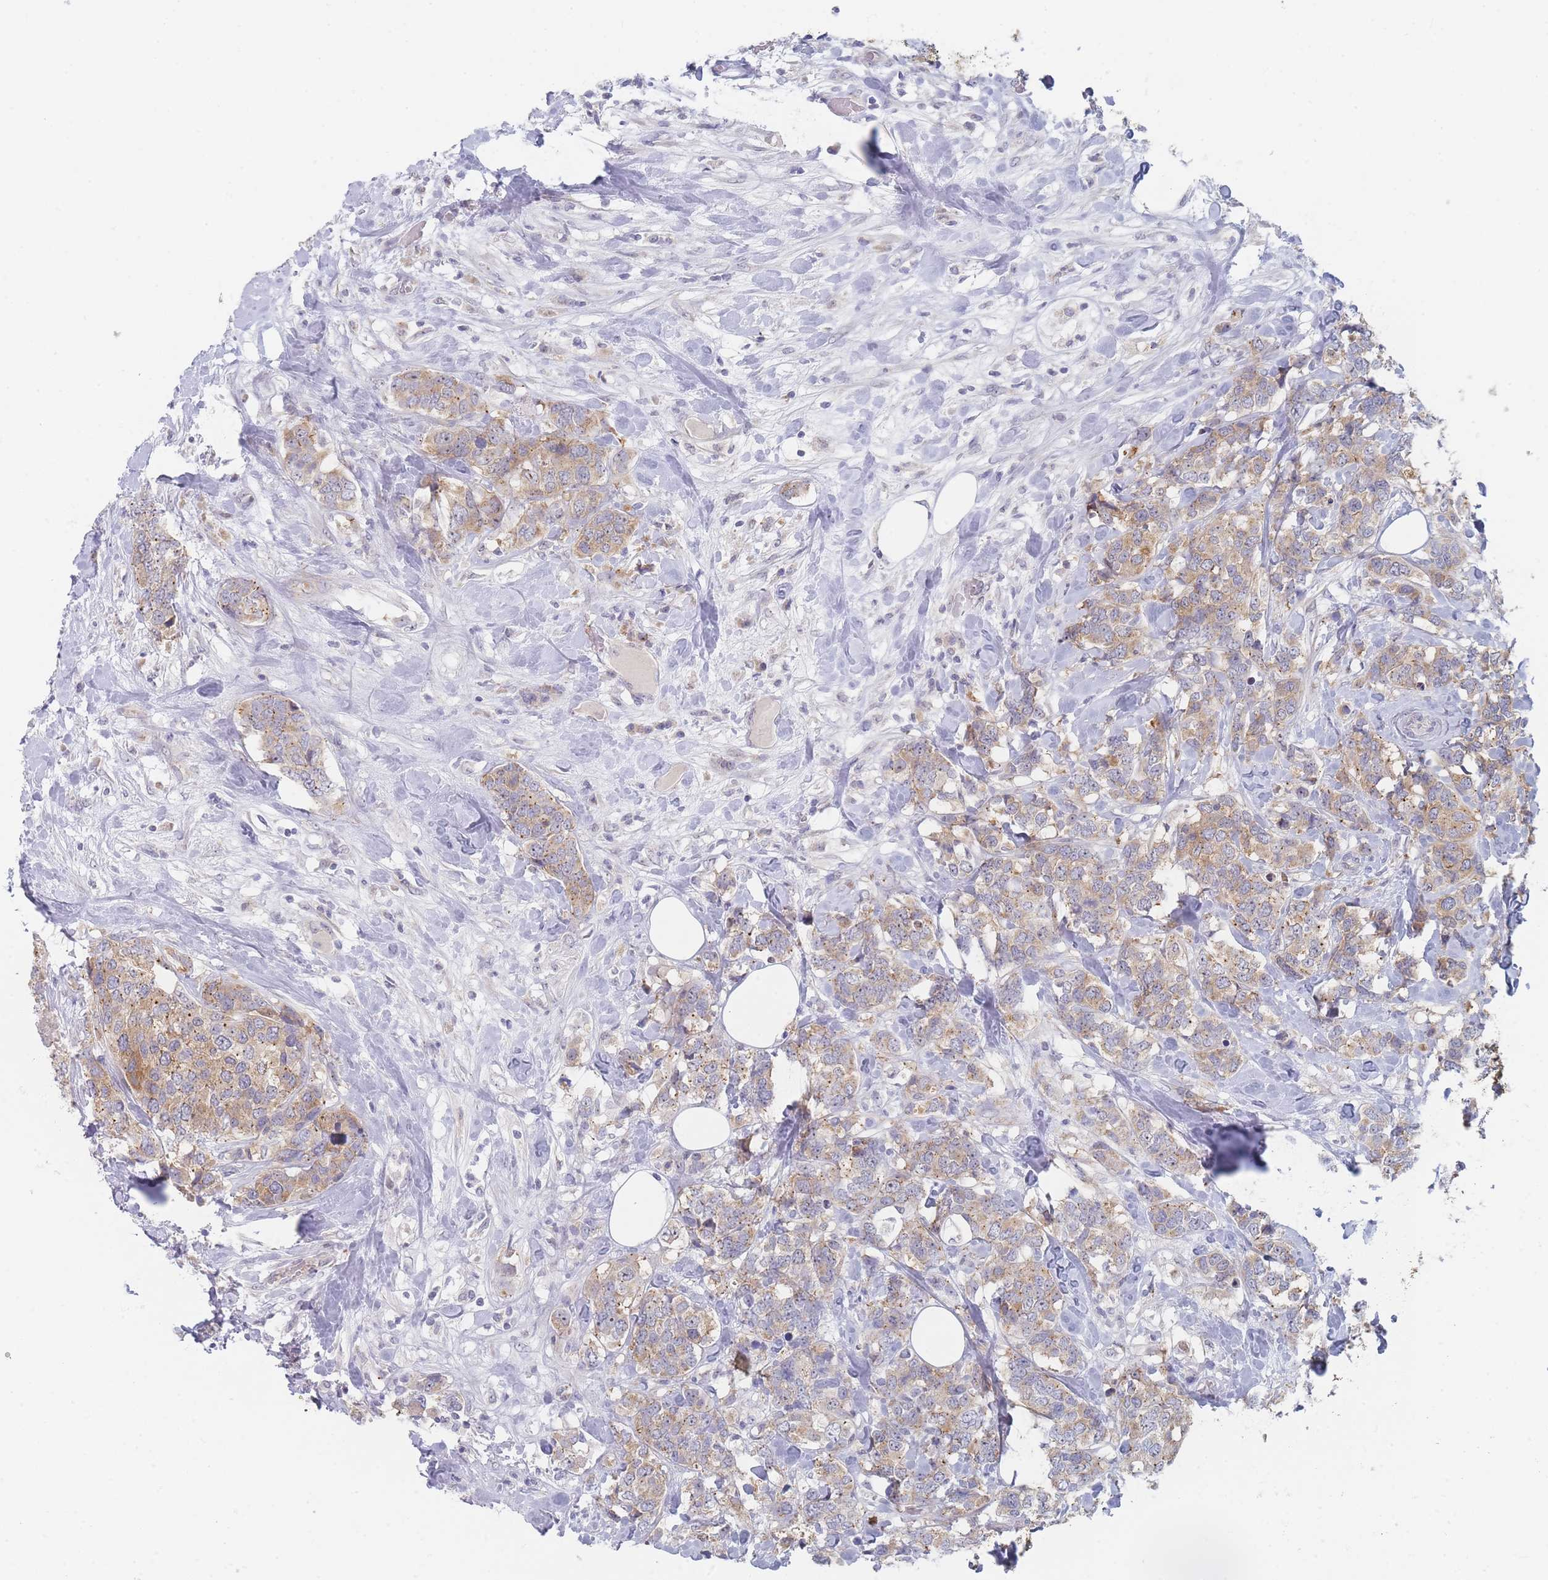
{"staining": {"intensity": "moderate", "quantity": ">75%", "location": "cytoplasmic/membranous,nuclear"}, "tissue": "breast cancer", "cell_type": "Tumor cells", "image_type": "cancer", "snomed": [{"axis": "morphology", "description": "Lobular carcinoma"}, {"axis": "topography", "description": "Breast"}], "caption": "Immunohistochemistry (IHC) staining of breast cancer, which exhibits medium levels of moderate cytoplasmic/membranous and nuclear positivity in about >75% of tumor cells indicating moderate cytoplasmic/membranous and nuclear protein staining. The staining was performed using DAB (3,3'-diaminobenzidine) (brown) for protein detection and nuclei were counterstained in hematoxylin (blue).", "gene": "RNF8", "patient": {"sex": "female", "age": 59}}